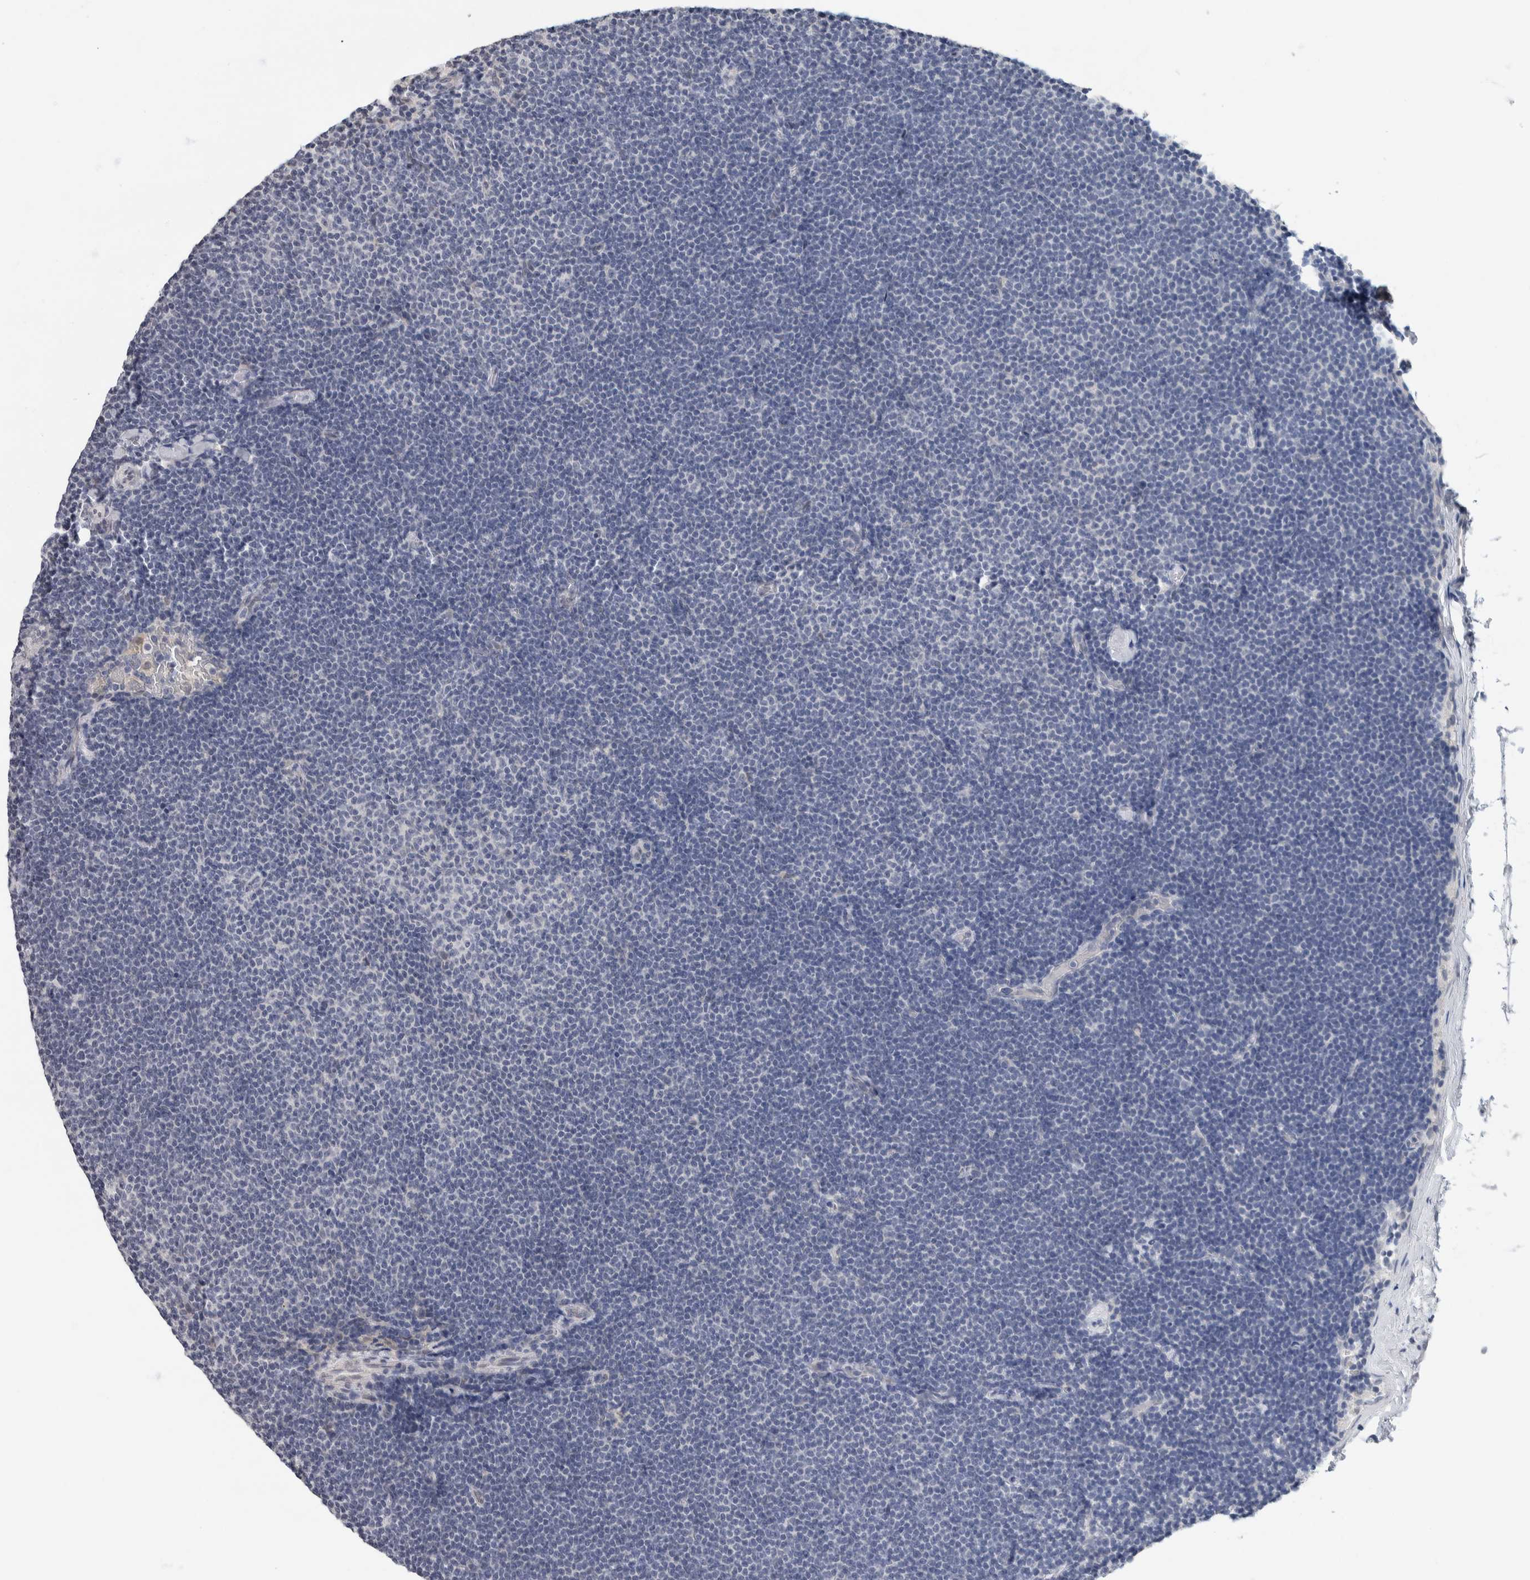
{"staining": {"intensity": "negative", "quantity": "none", "location": "none"}, "tissue": "lymphoma", "cell_type": "Tumor cells", "image_type": "cancer", "snomed": [{"axis": "morphology", "description": "Malignant lymphoma, non-Hodgkin's type, Low grade"}, {"axis": "topography", "description": "Lymph node"}], "caption": "This is an IHC image of human lymphoma. There is no expression in tumor cells.", "gene": "NEFM", "patient": {"sex": "female", "age": 53}}